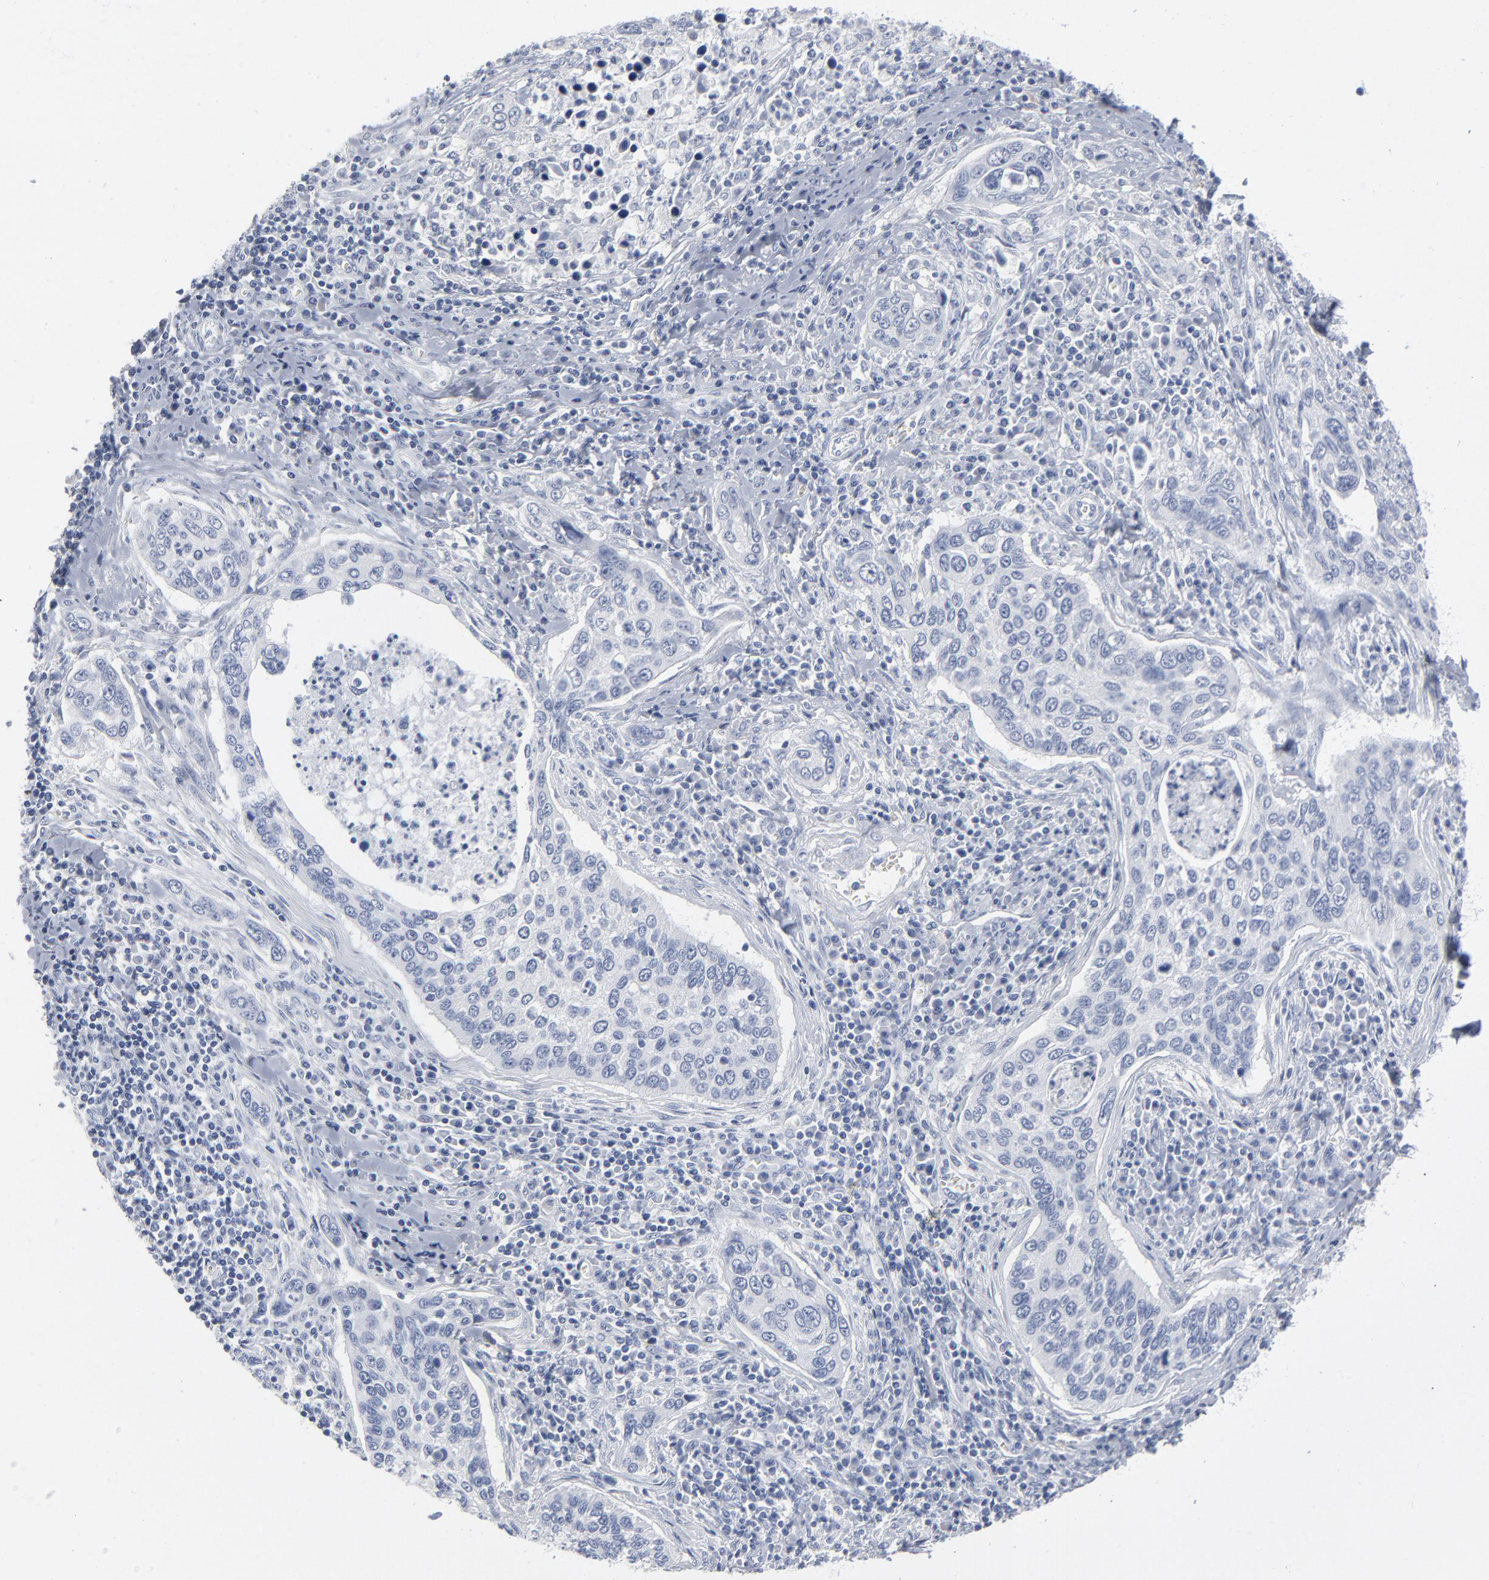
{"staining": {"intensity": "negative", "quantity": "none", "location": "none"}, "tissue": "cervical cancer", "cell_type": "Tumor cells", "image_type": "cancer", "snomed": [{"axis": "morphology", "description": "Squamous cell carcinoma, NOS"}, {"axis": "topography", "description": "Cervix"}], "caption": "High power microscopy micrograph of an immunohistochemistry (IHC) histopathology image of cervical cancer, revealing no significant positivity in tumor cells.", "gene": "PAGE1", "patient": {"sex": "female", "age": 53}}